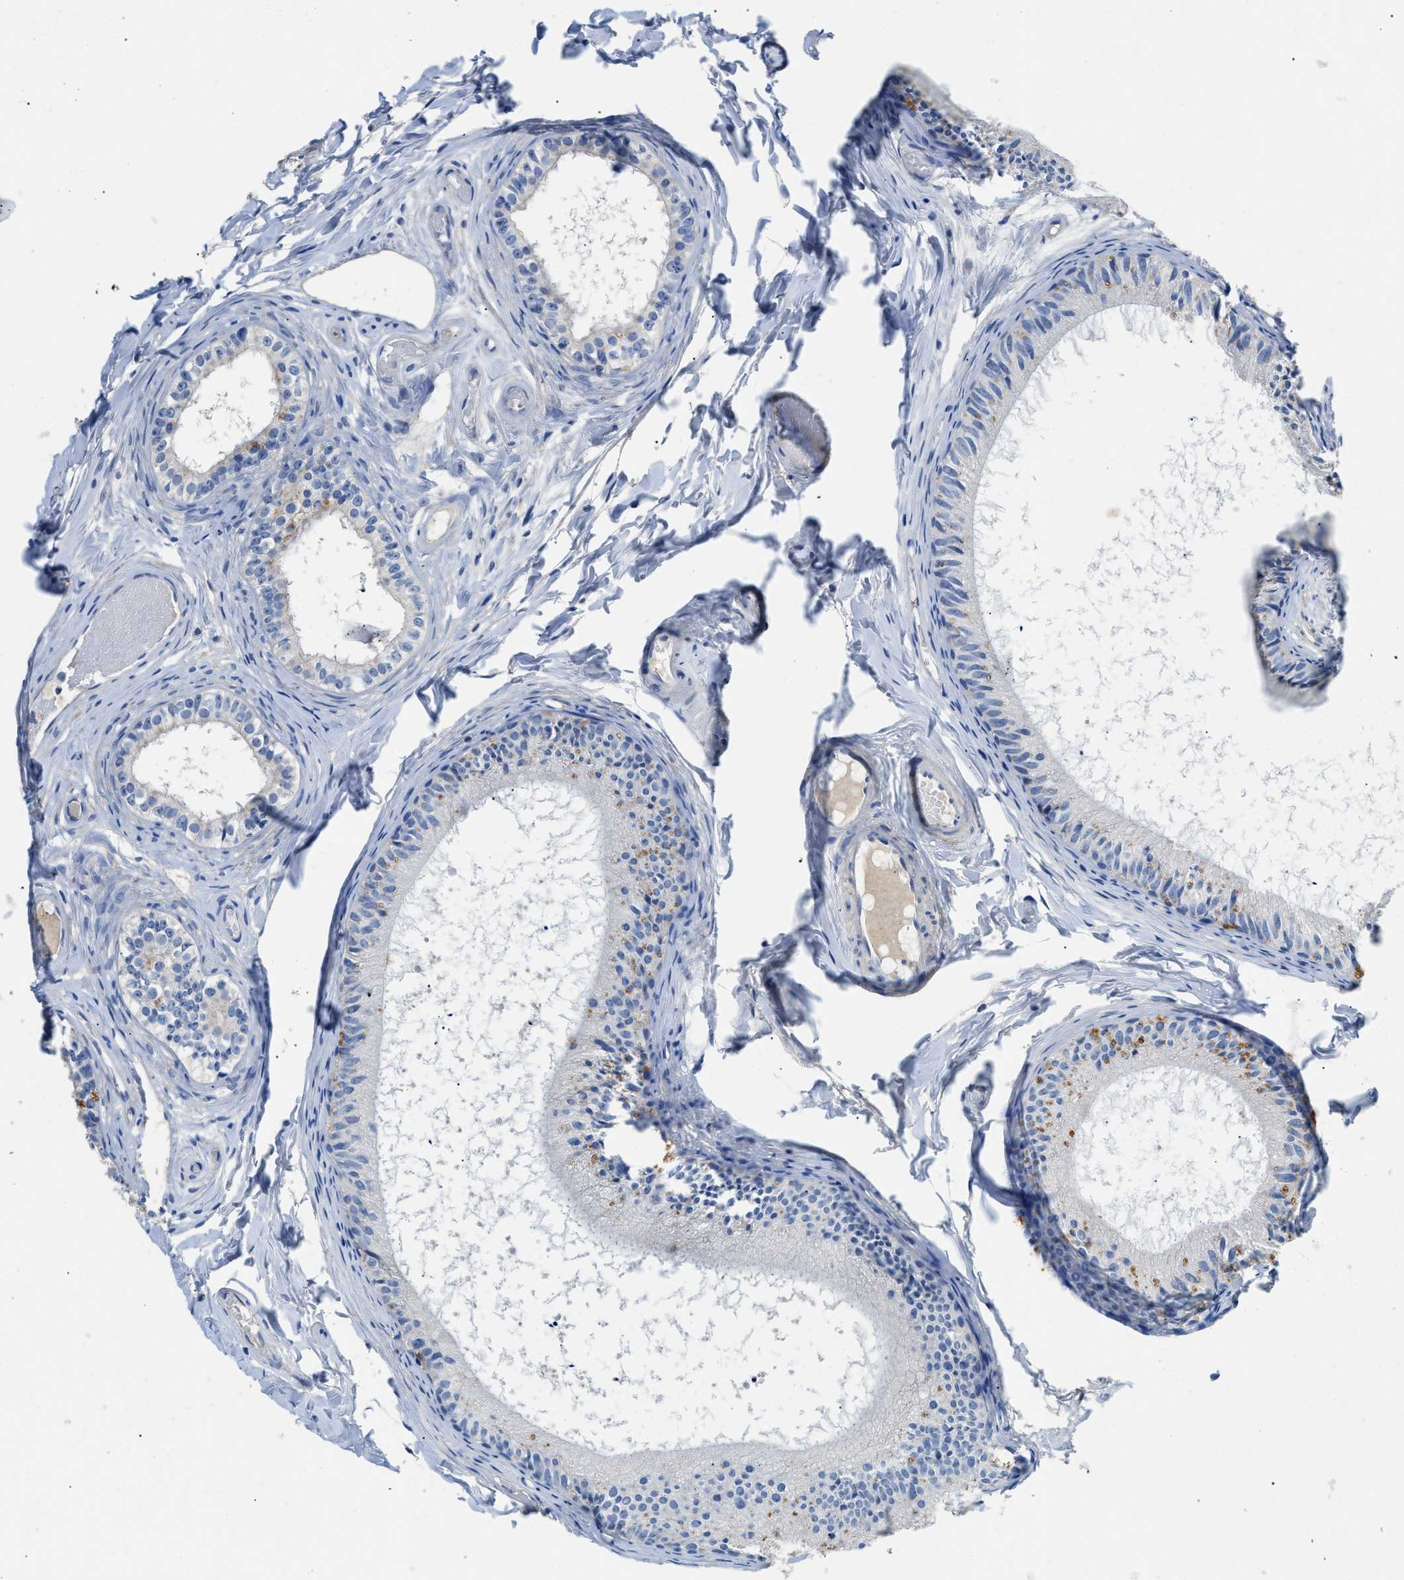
{"staining": {"intensity": "negative", "quantity": "none", "location": "none"}, "tissue": "epididymis", "cell_type": "Glandular cells", "image_type": "normal", "snomed": [{"axis": "morphology", "description": "Normal tissue, NOS"}, {"axis": "topography", "description": "Epididymis"}], "caption": "A high-resolution micrograph shows immunohistochemistry (IHC) staining of normal epididymis, which reveals no significant expression in glandular cells. The staining is performed using DAB (3,3'-diaminobenzidine) brown chromogen with nuclei counter-stained in using hematoxylin.", "gene": "SLC10A6", "patient": {"sex": "male", "age": 46}}